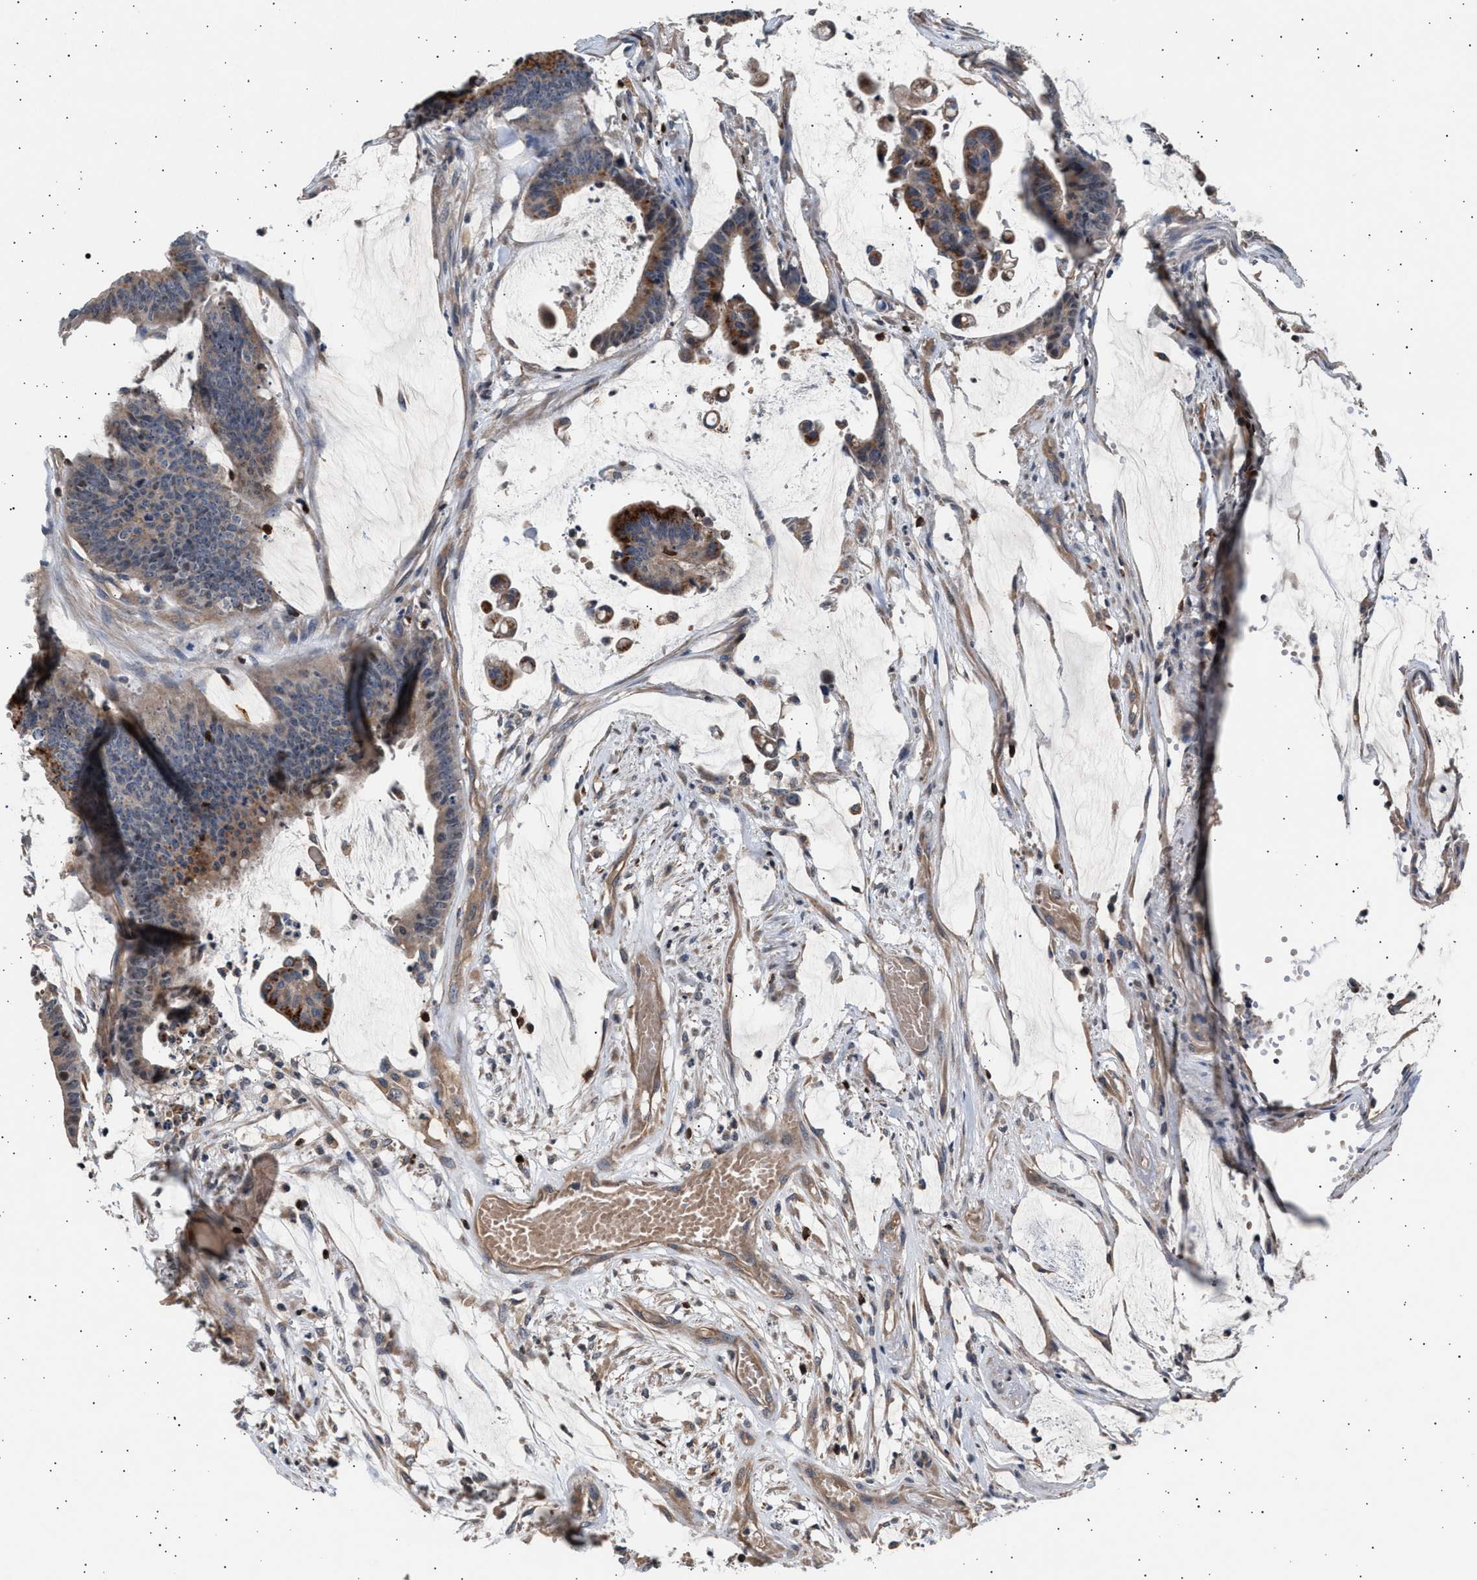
{"staining": {"intensity": "moderate", "quantity": ">75%", "location": "cytoplasmic/membranous"}, "tissue": "colorectal cancer", "cell_type": "Tumor cells", "image_type": "cancer", "snomed": [{"axis": "morphology", "description": "Adenocarcinoma, NOS"}, {"axis": "topography", "description": "Rectum"}], "caption": "IHC staining of colorectal cancer, which shows medium levels of moderate cytoplasmic/membranous positivity in about >75% of tumor cells indicating moderate cytoplasmic/membranous protein expression. The staining was performed using DAB (brown) for protein detection and nuclei were counterstained in hematoxylin (blue).", "gene": "GRAP2", "patient": {"sex": "female", "age": 66}}